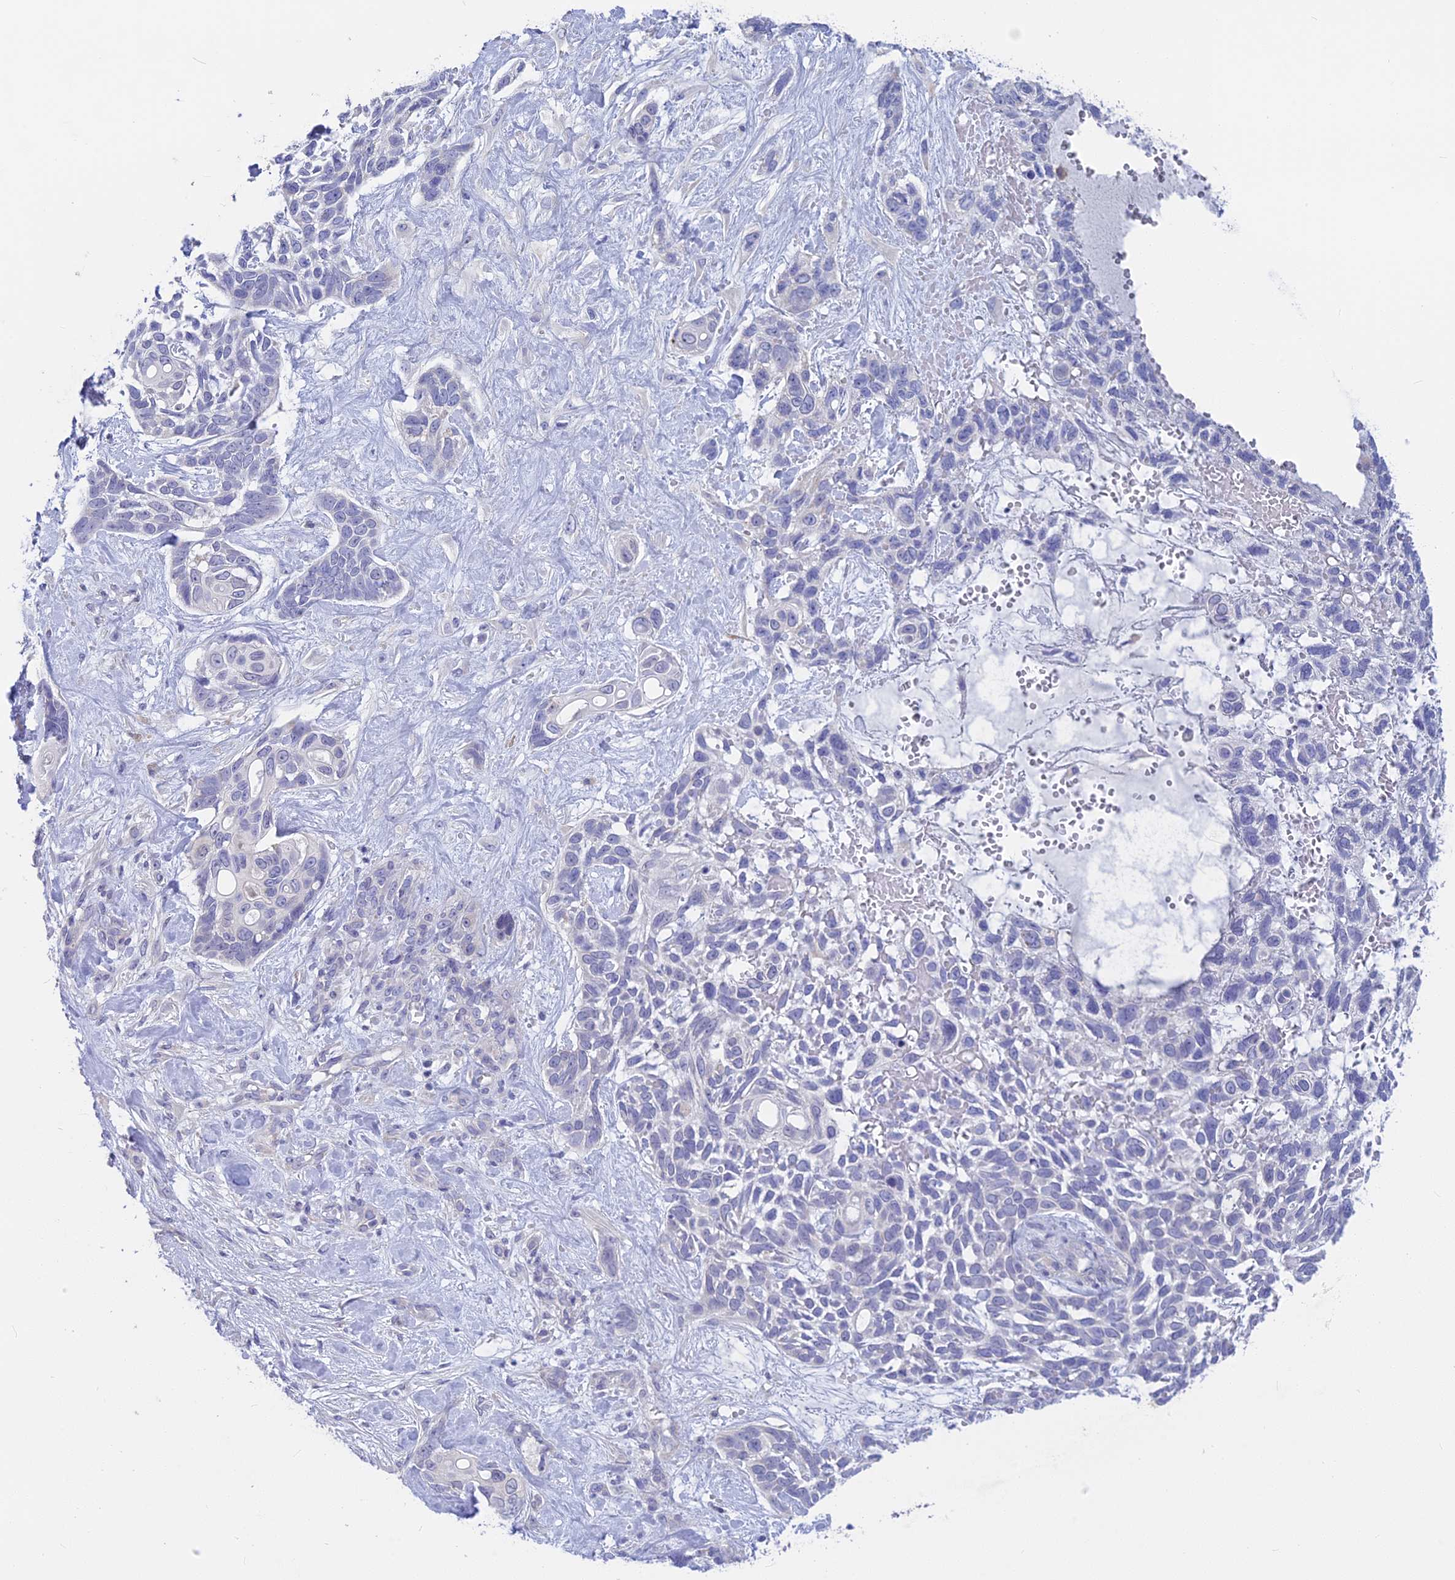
{"staining": {"intensity": "negative", "quantity": "none", "location": "none"}, "tissue": "skin cancer", "cell_type": "Tumor cells", "image_type": "cancer", "snomed": [{"axis": "morphology", "description": "Basal cell carcinoma"}, {"axis": "topography", "description": "Skin"}], "caption": "Protein analysis of basal cell carcinoma (skin) exhibits no significant expression in tumor cells.", "gene": "SNTN", "patient": {"sex": "male", "age": 88}}